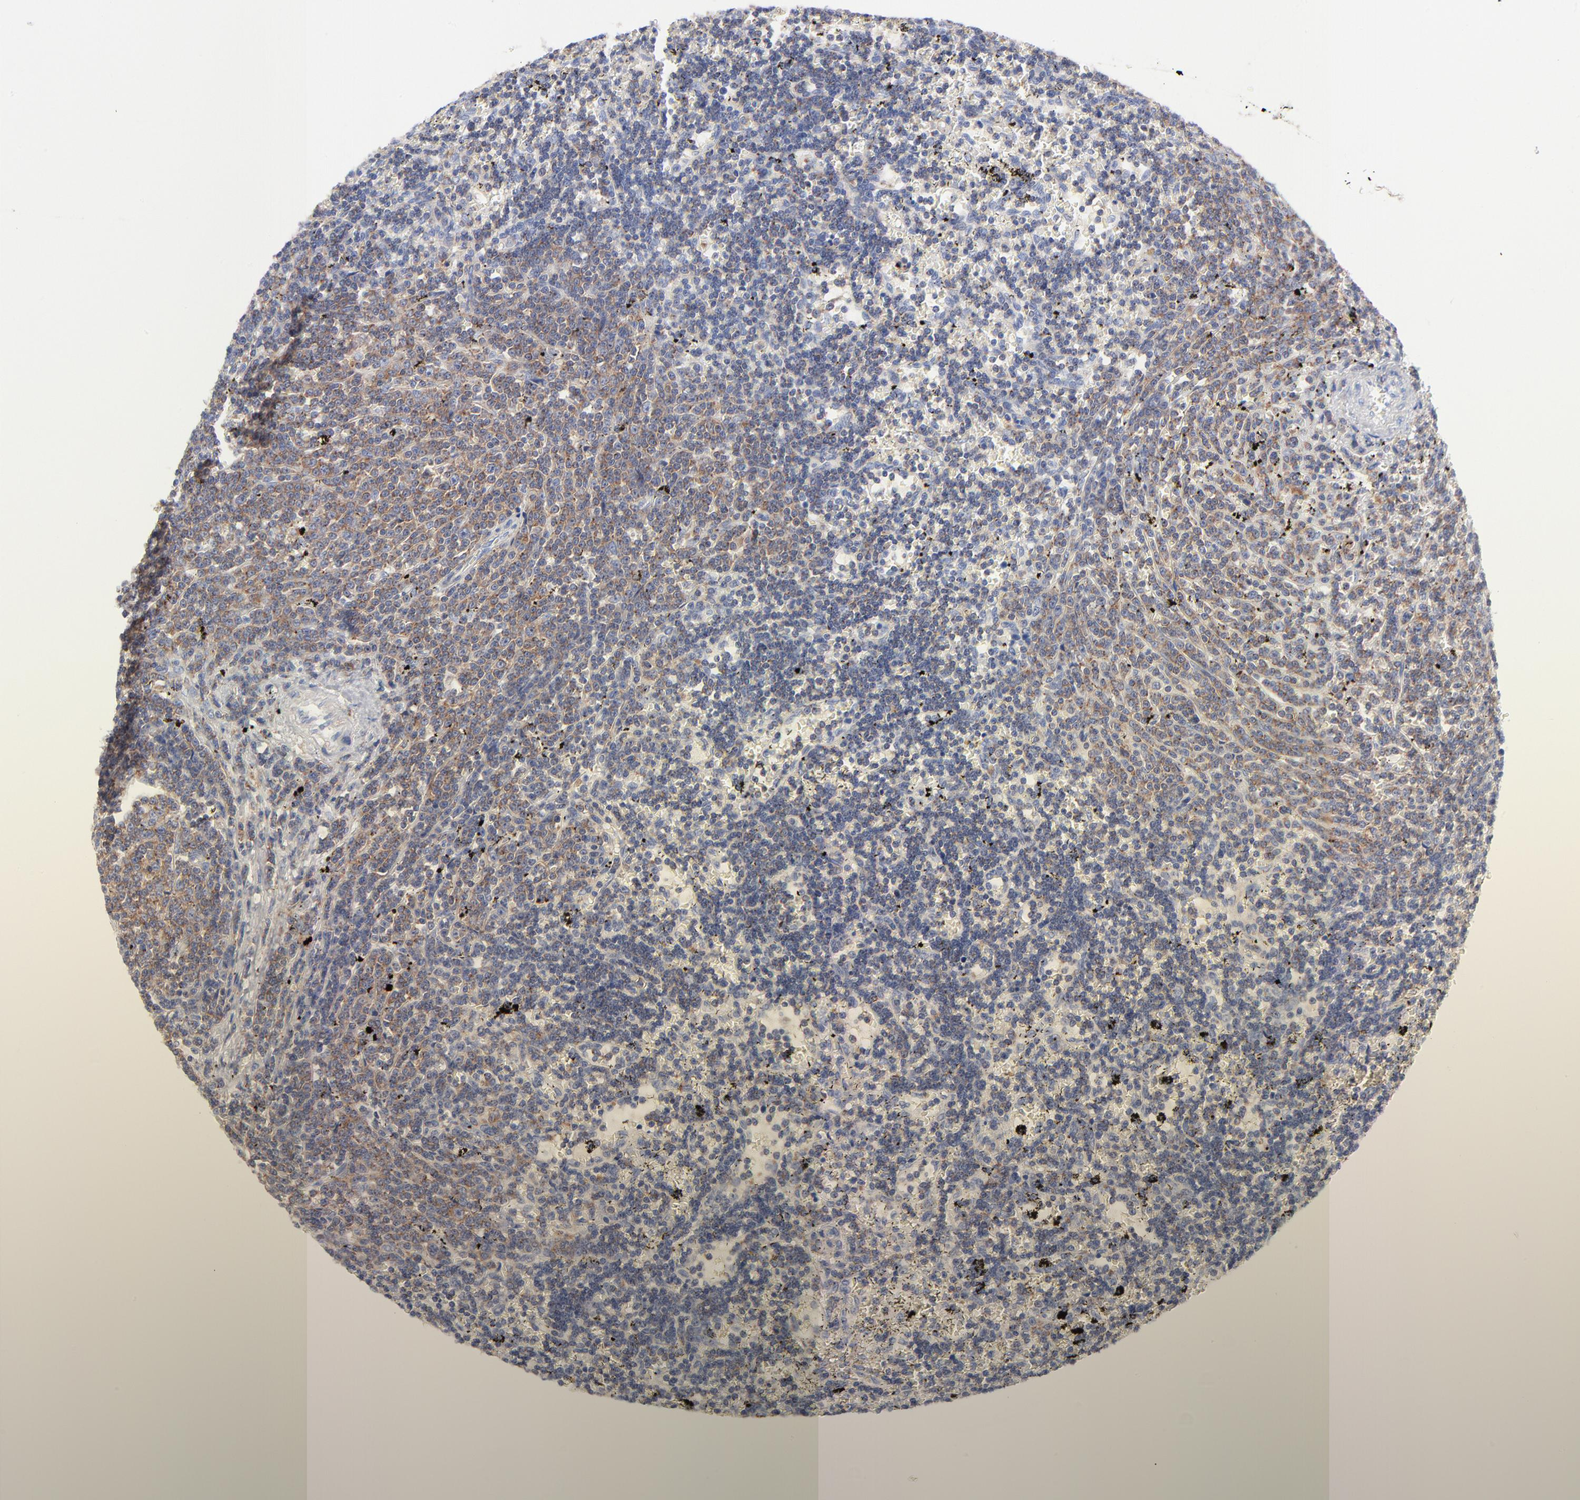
{"staining": {"intensity": "moderate", "quantity": "<25%", "location": "cytoplasmic/membranous"}, "tissue": "lymphoma", "cell_type": "Tumor cells", "image_type": "cancer", "snomed": [{"axis": "morphology", "description": "Malignant lymphoma, non-Hodgkin's type, Low grade"}, {"axis": "topography", "description": "Spleen"}], "caption": "Immunohistochemical staining of malignant lymphoma, non-Hodgkin's type (low-grade) reveals moderate cytoplasmic/membranous protein staining in about <25% of tumor cells.", "gene": "SEPTIN6", "patient": {"sex": "male", "age": 60}}